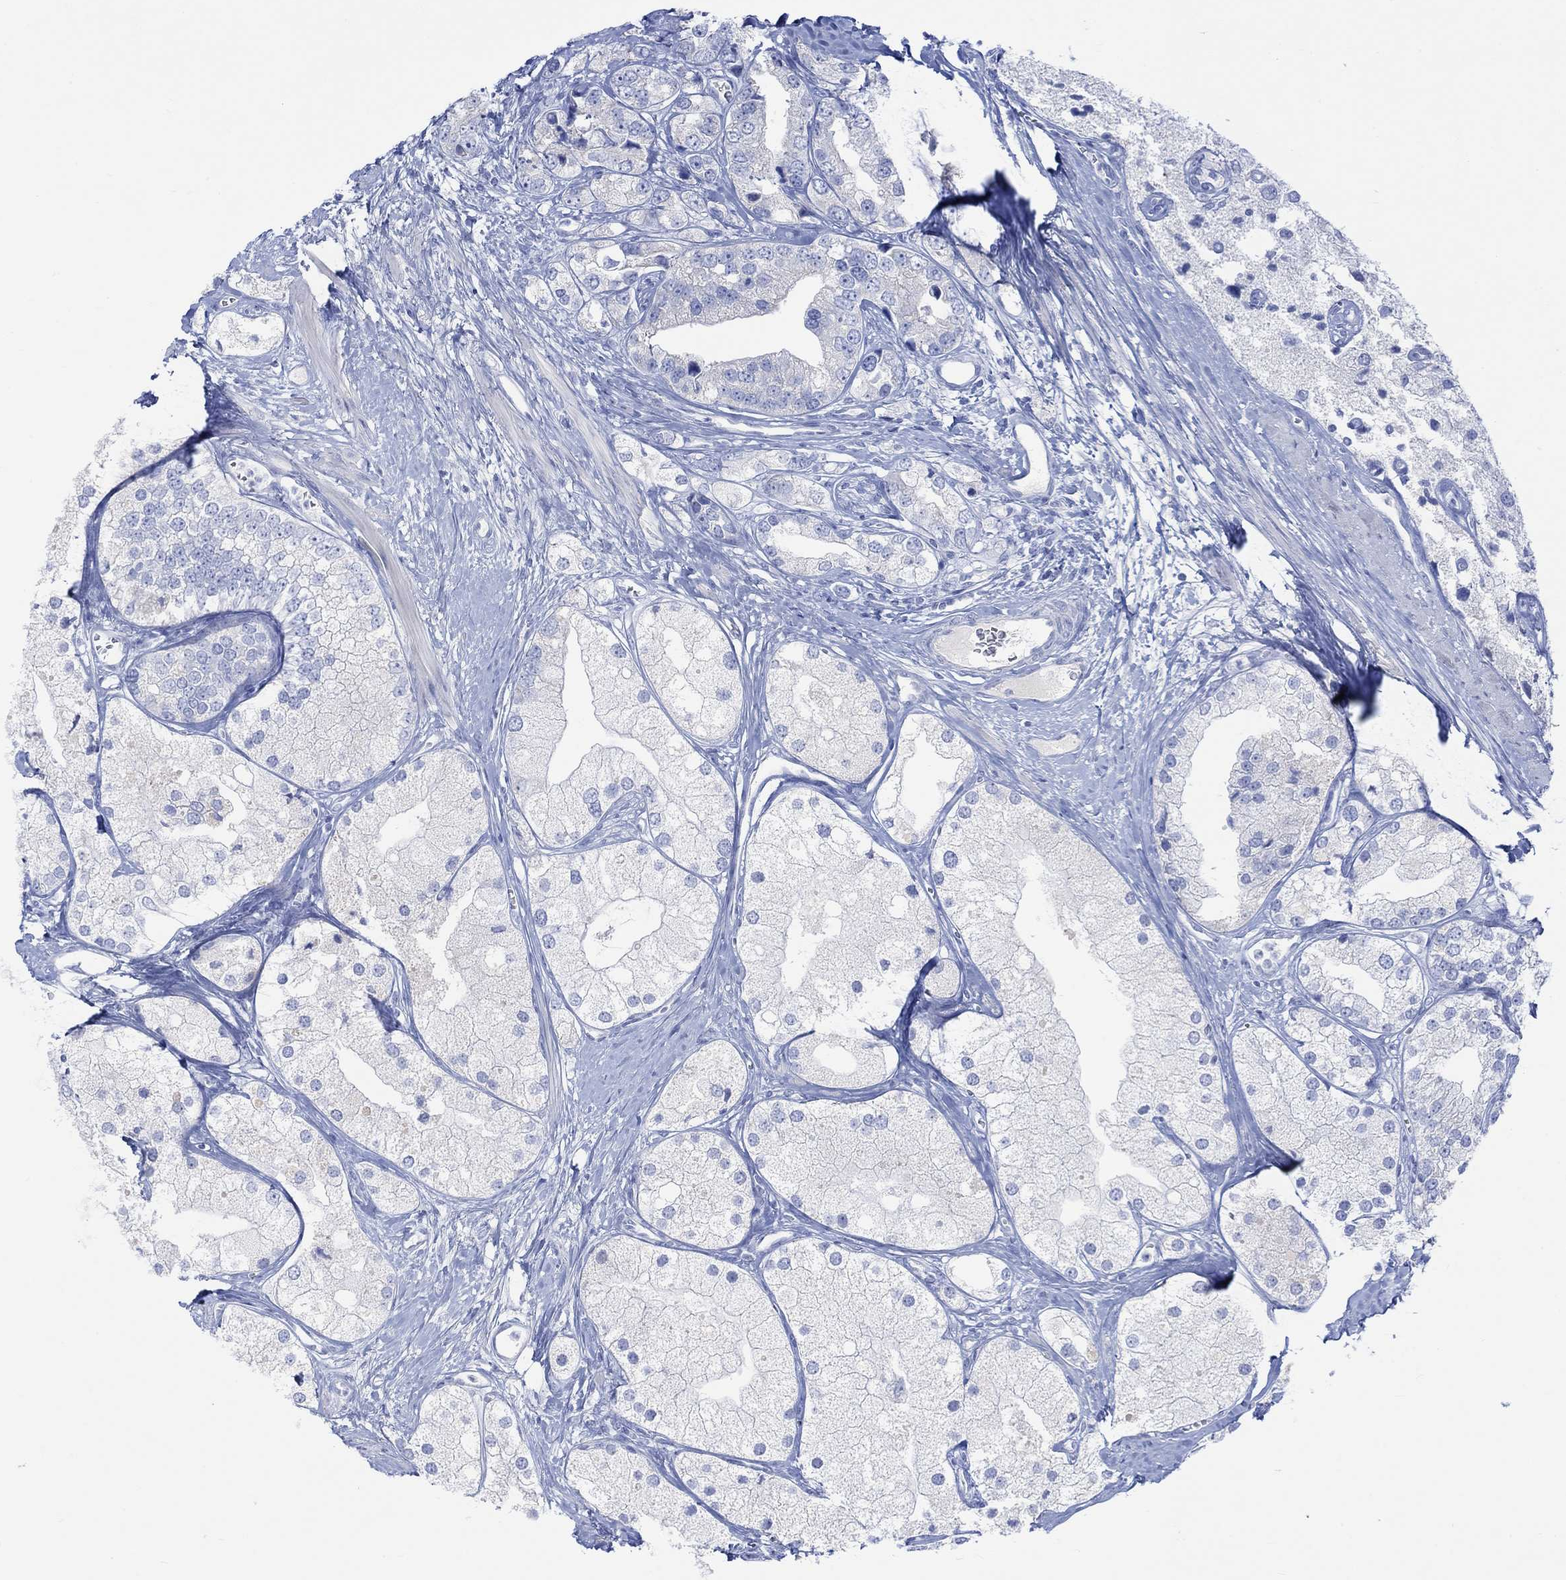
{"staining": {"intensity": "negative", "quantity": "none", "location": "none"}, "tissue": "prostate cancer", "cell_type": "Tumor cells", "image_type": "cancer", "snomed": [{"axis": "morphology", "description": "Adenocarcinoma, NOS"}, {"axis": "topography", "description": "Prostate and seminal vesicle, NOS"}, {"axis": "topography", "description": "Prostate"}], "caption": "The image exhibits no staining of tumor cells in prostate cancer (adenocarcinoma). (Stains: DAB immunohistochemistry with hematoxylin counter stain, Microscopy: brightfield microscopy at high magnification).", "gene": "CALCA", "patient": {"sex": "male", "age": 79}}